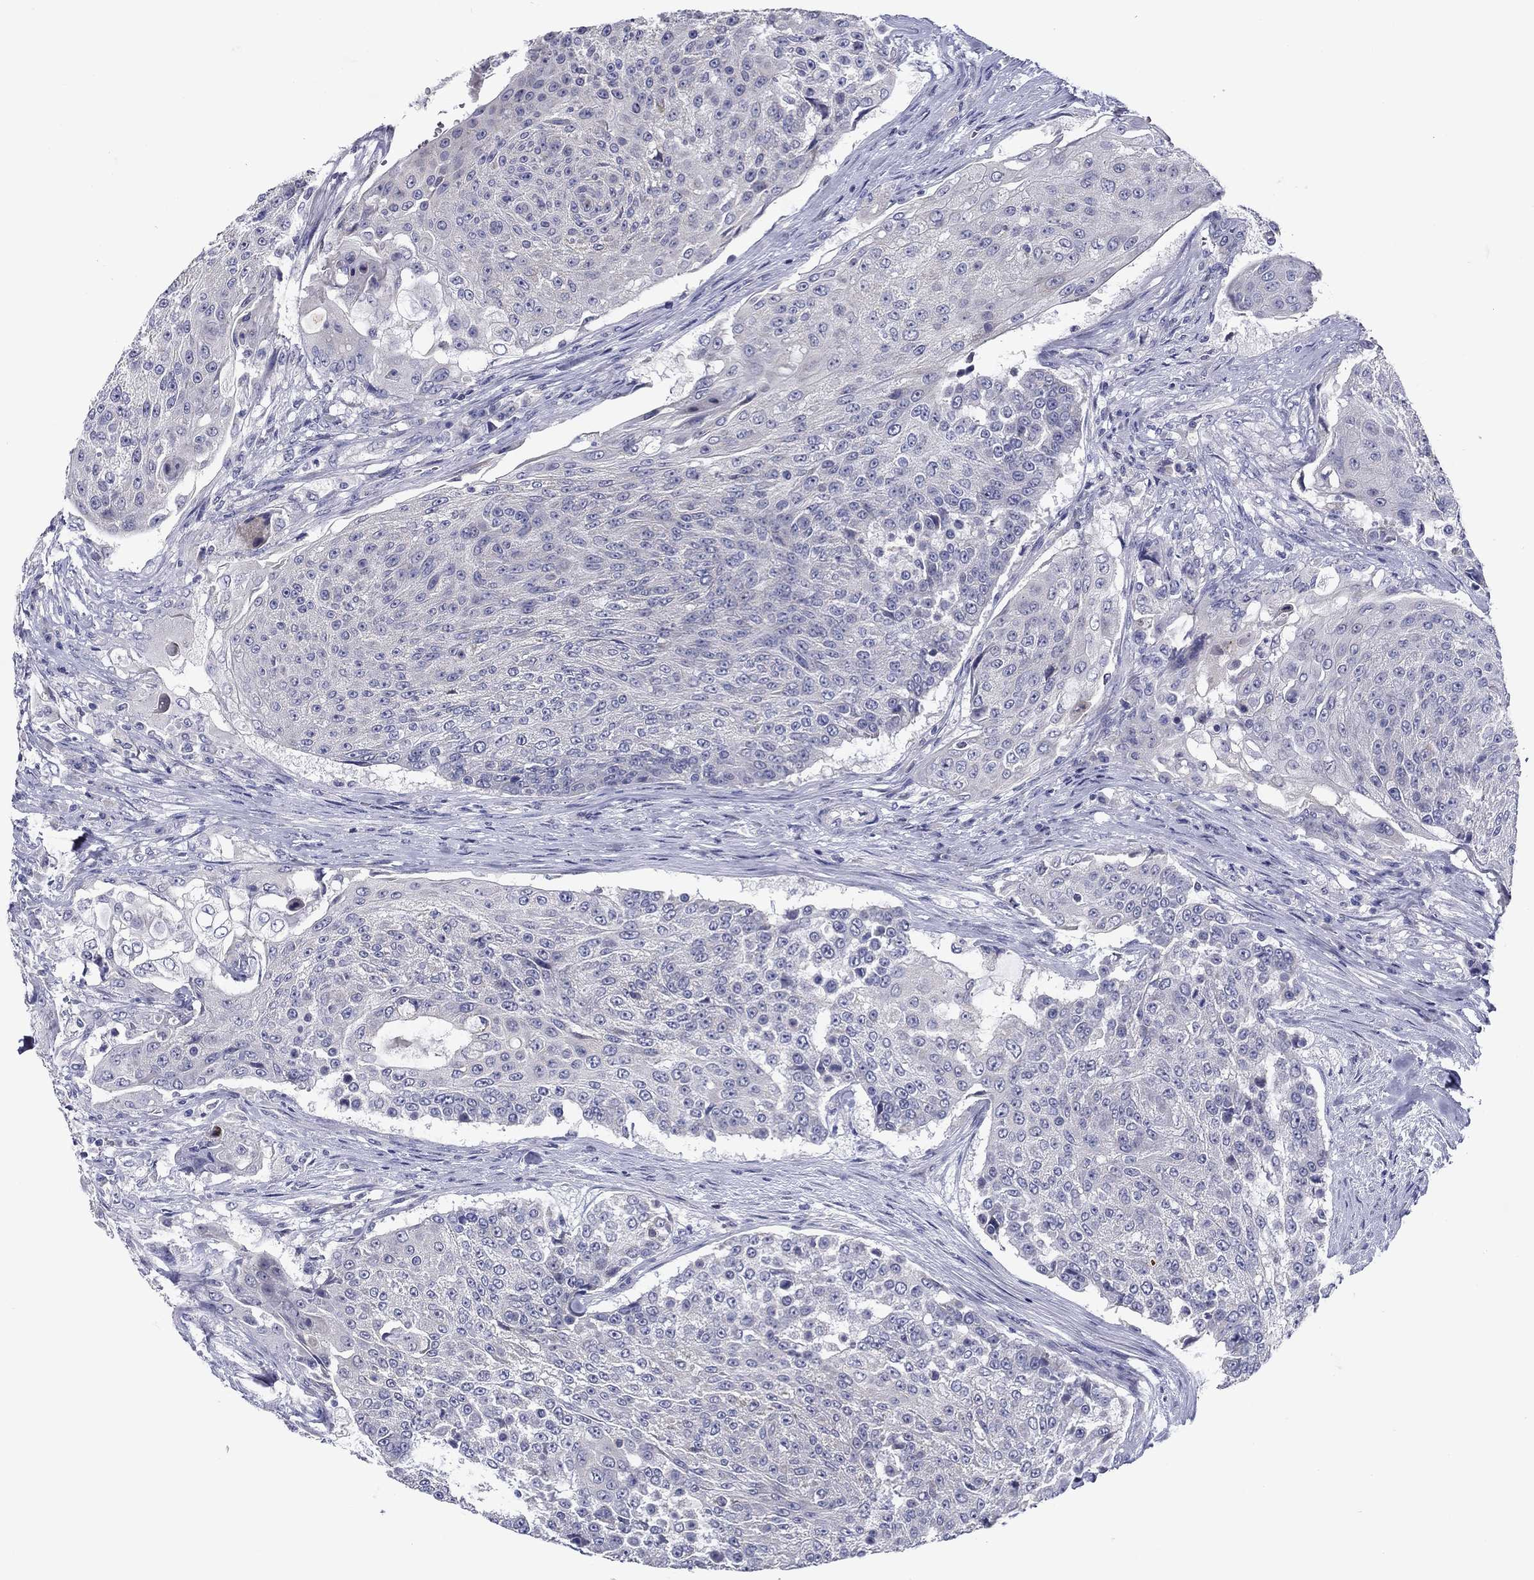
{"staining": {"intensity": "negative", "quantity": "none", "location": "none"}, "tissue": "urothelial cancer", "cell_type": "Tumor cells", "image_type": "cancer", "snomed": [{"axis": "morphology", "description": "Urothelial carcinoma, High grade"}, {"axis": "topography", "description": "Urinary bladder"}], "caption": "Immunohistochemistry photomicrograph of neoplastic tissue: urothelial carcinoma (high-grade) stained with DAB (3,3'-diaminobenzidine) shows no significant protein expression in tumor cells.", "gene": "SPATA7", "patient": {"sex": "female", "age": 63}}